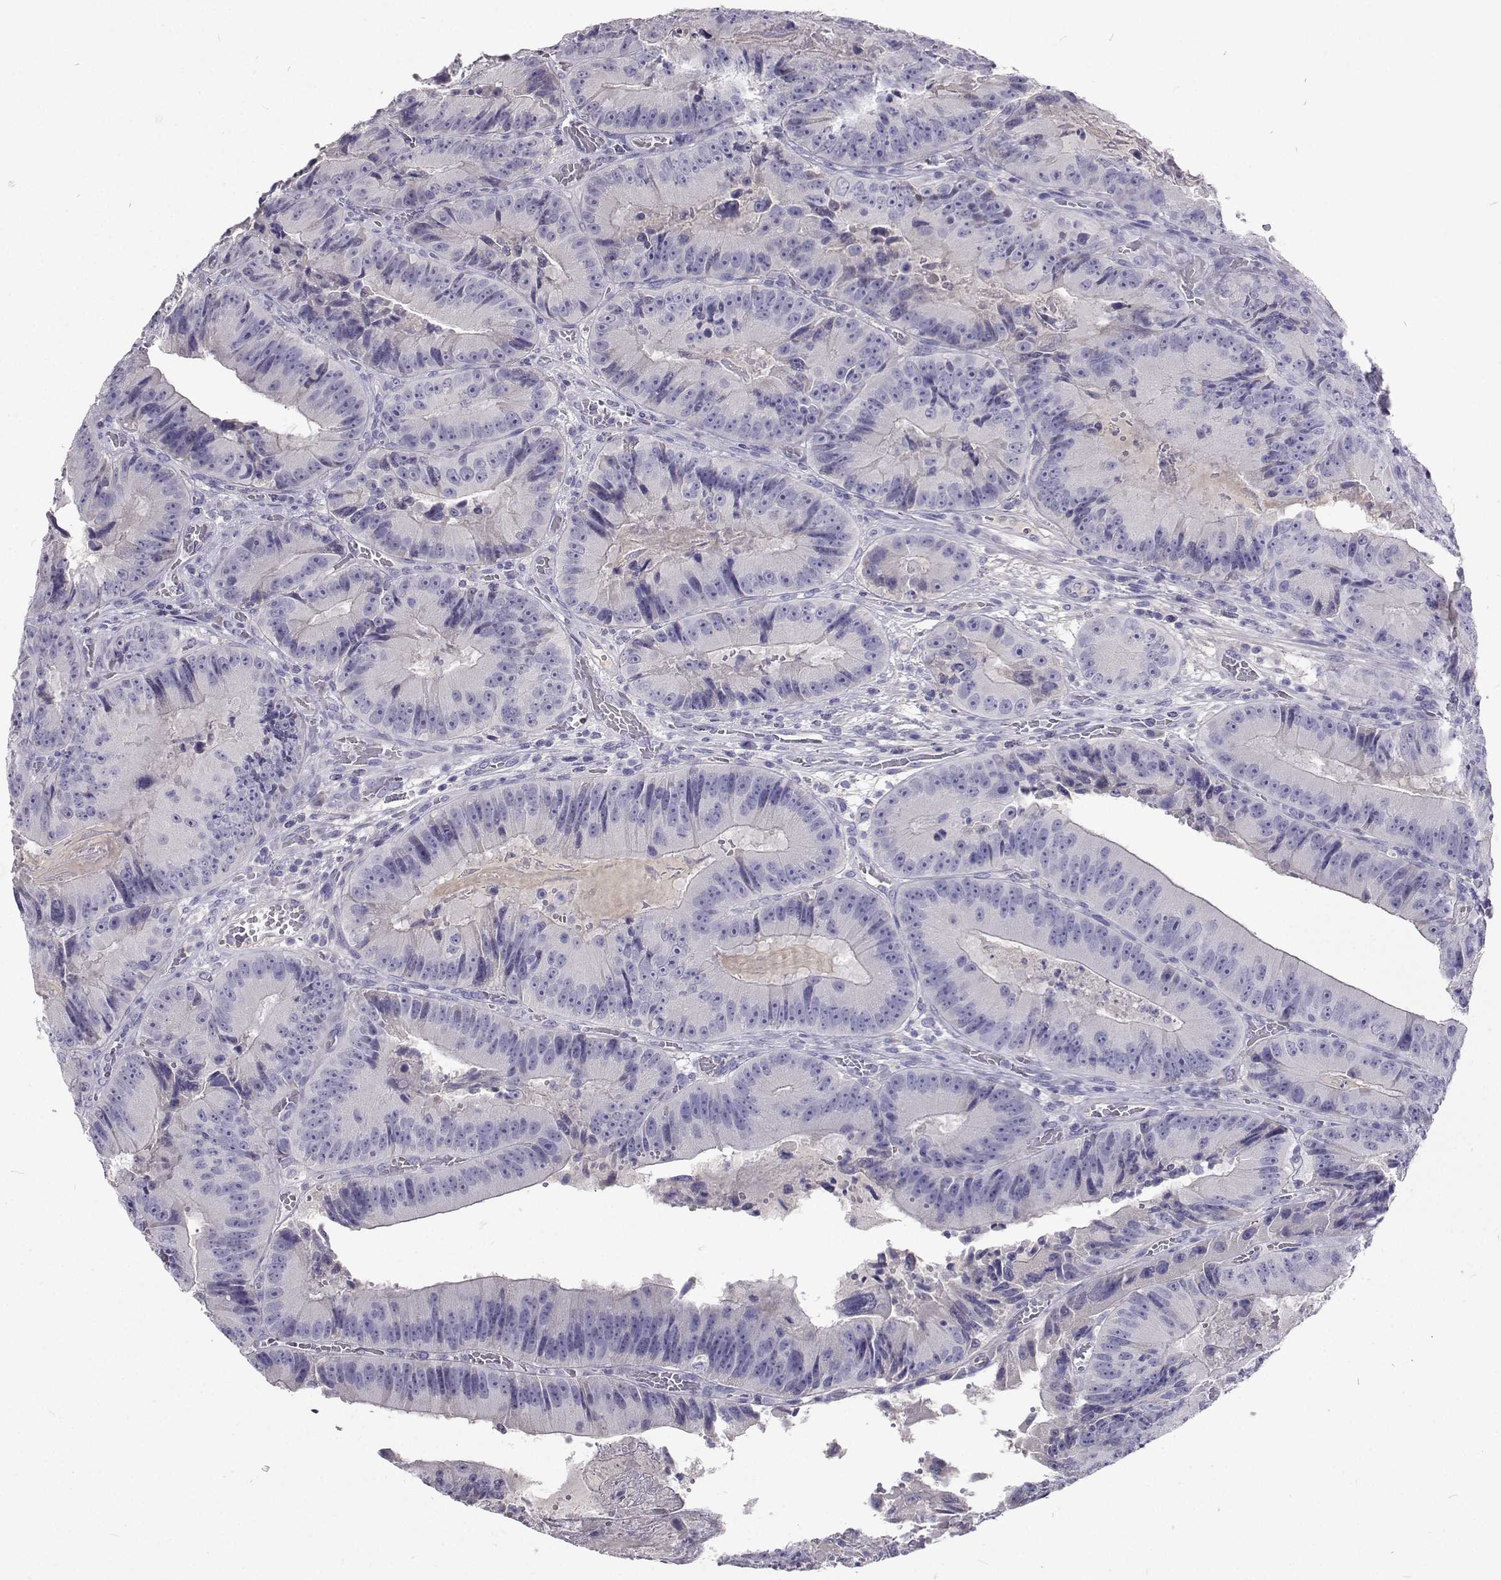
{"staining": {"intensity": "negative", "quantity": "none", "location": "none"}, "tissue": "colorectal cancer", "cell_type": "Tumor cells", "image_type": "cancer", "snomed": [{"axis": "morphology", "description": "Adenocarcinoma, NOS"}, {"axis": "topography", "description": "Colon"}], "caption": "IHC of human colorectal cancer reveals no expression in tumor cells.", "gene": "CFAP44", "patient": {"sex": "female", "age": 86}}